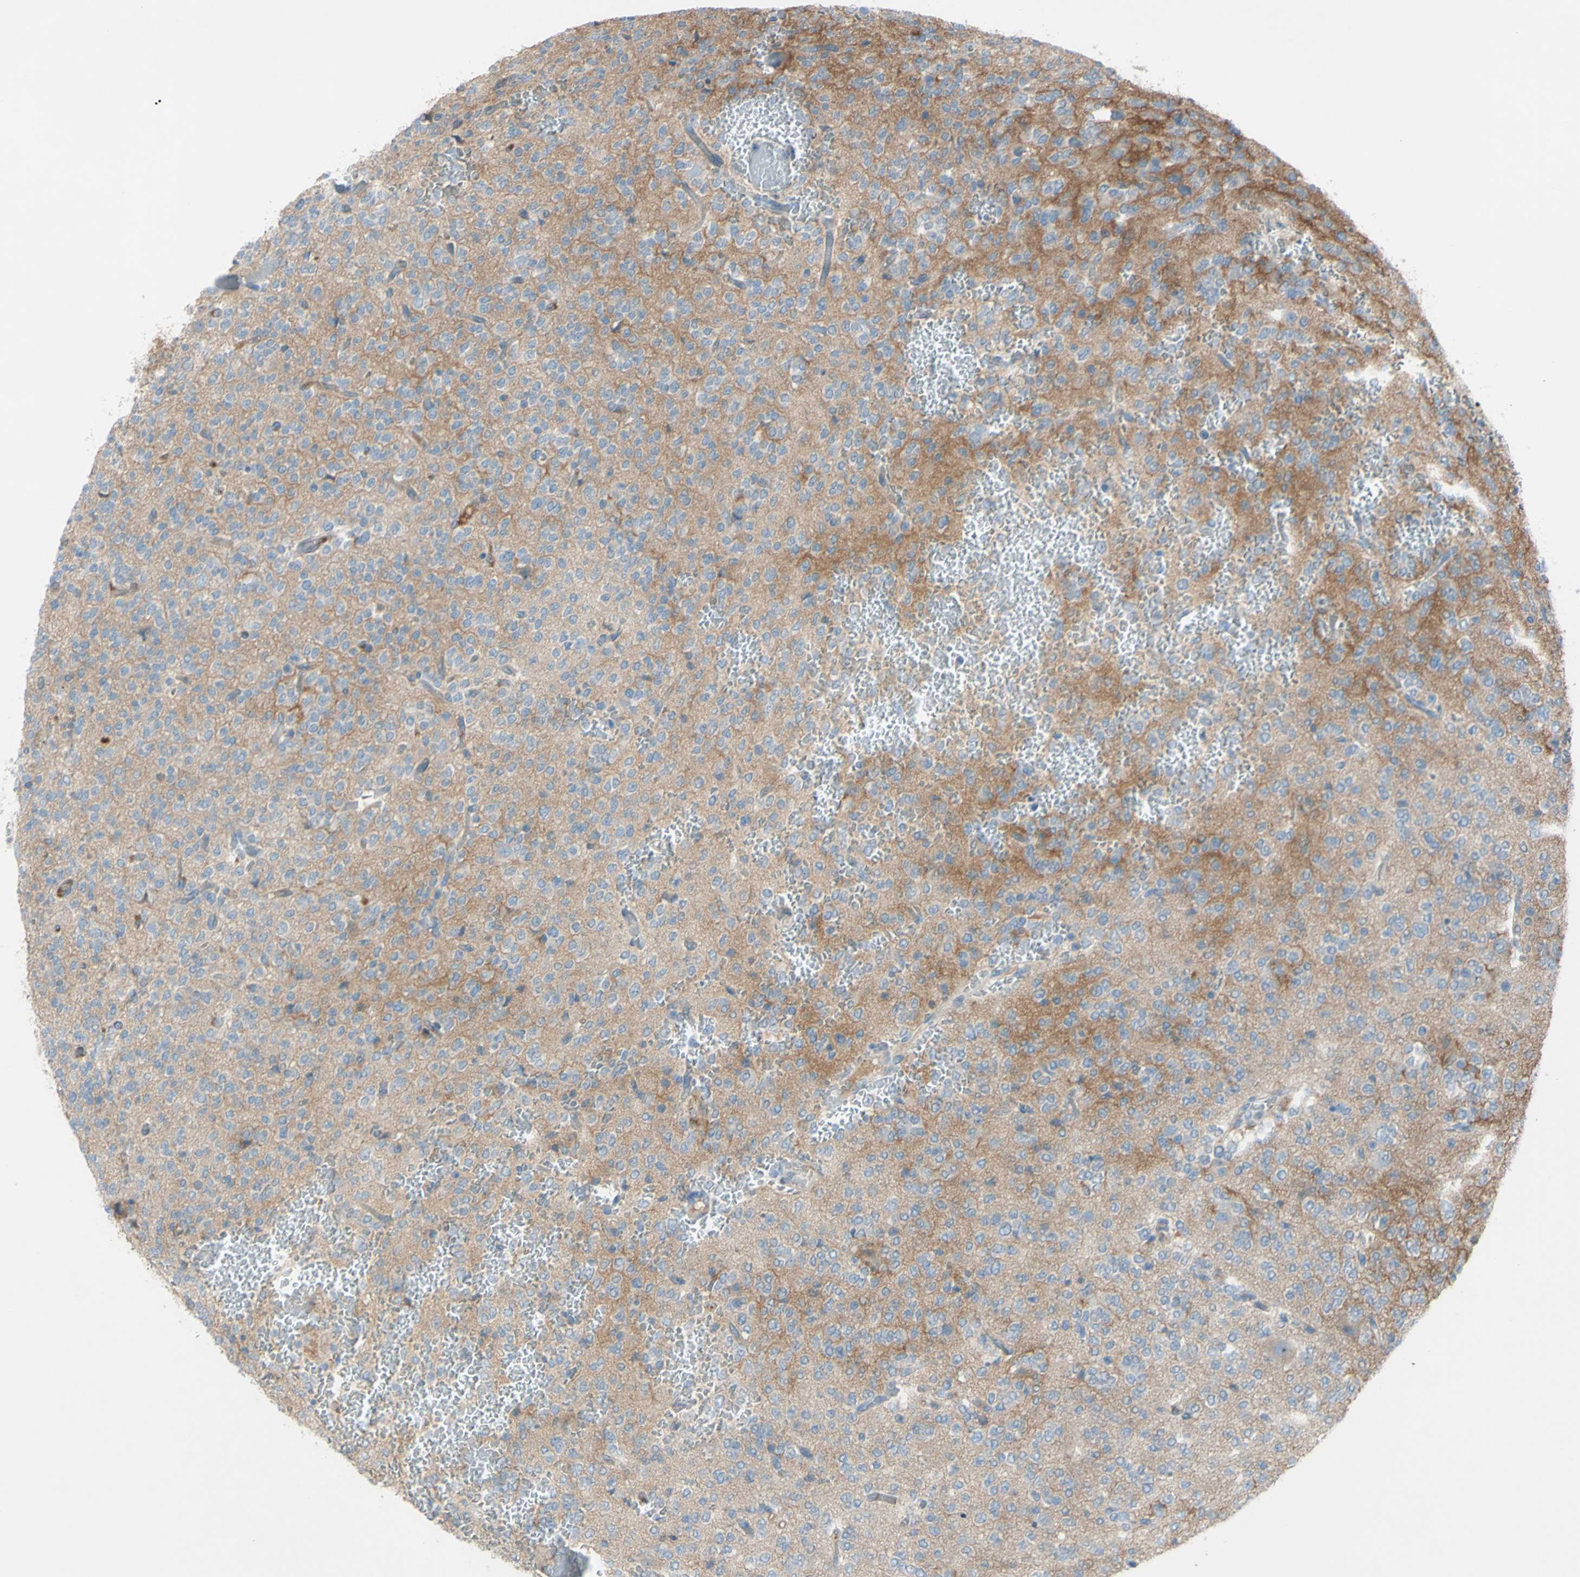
{"staining": {"intensity": "moderate", "quantity": ">75%", "location": "cytoplasmic/membranous"}, "tissue": "glioma", "cell_type": "Tumor cells", "image_type": "cancer", "snomed": [{"axis": "morphology", "description": "Glioma, malignant, Low grade"}, {"axis": "topography", "description": "Brain"}], "caption": "Human glioma stained with a brown dye displays moderate cytoplasmic/membranous positive expression in approximately >75% of tumor cells.", "gene": "ATRN", "patient": {"sex": "male", "age": 38}}